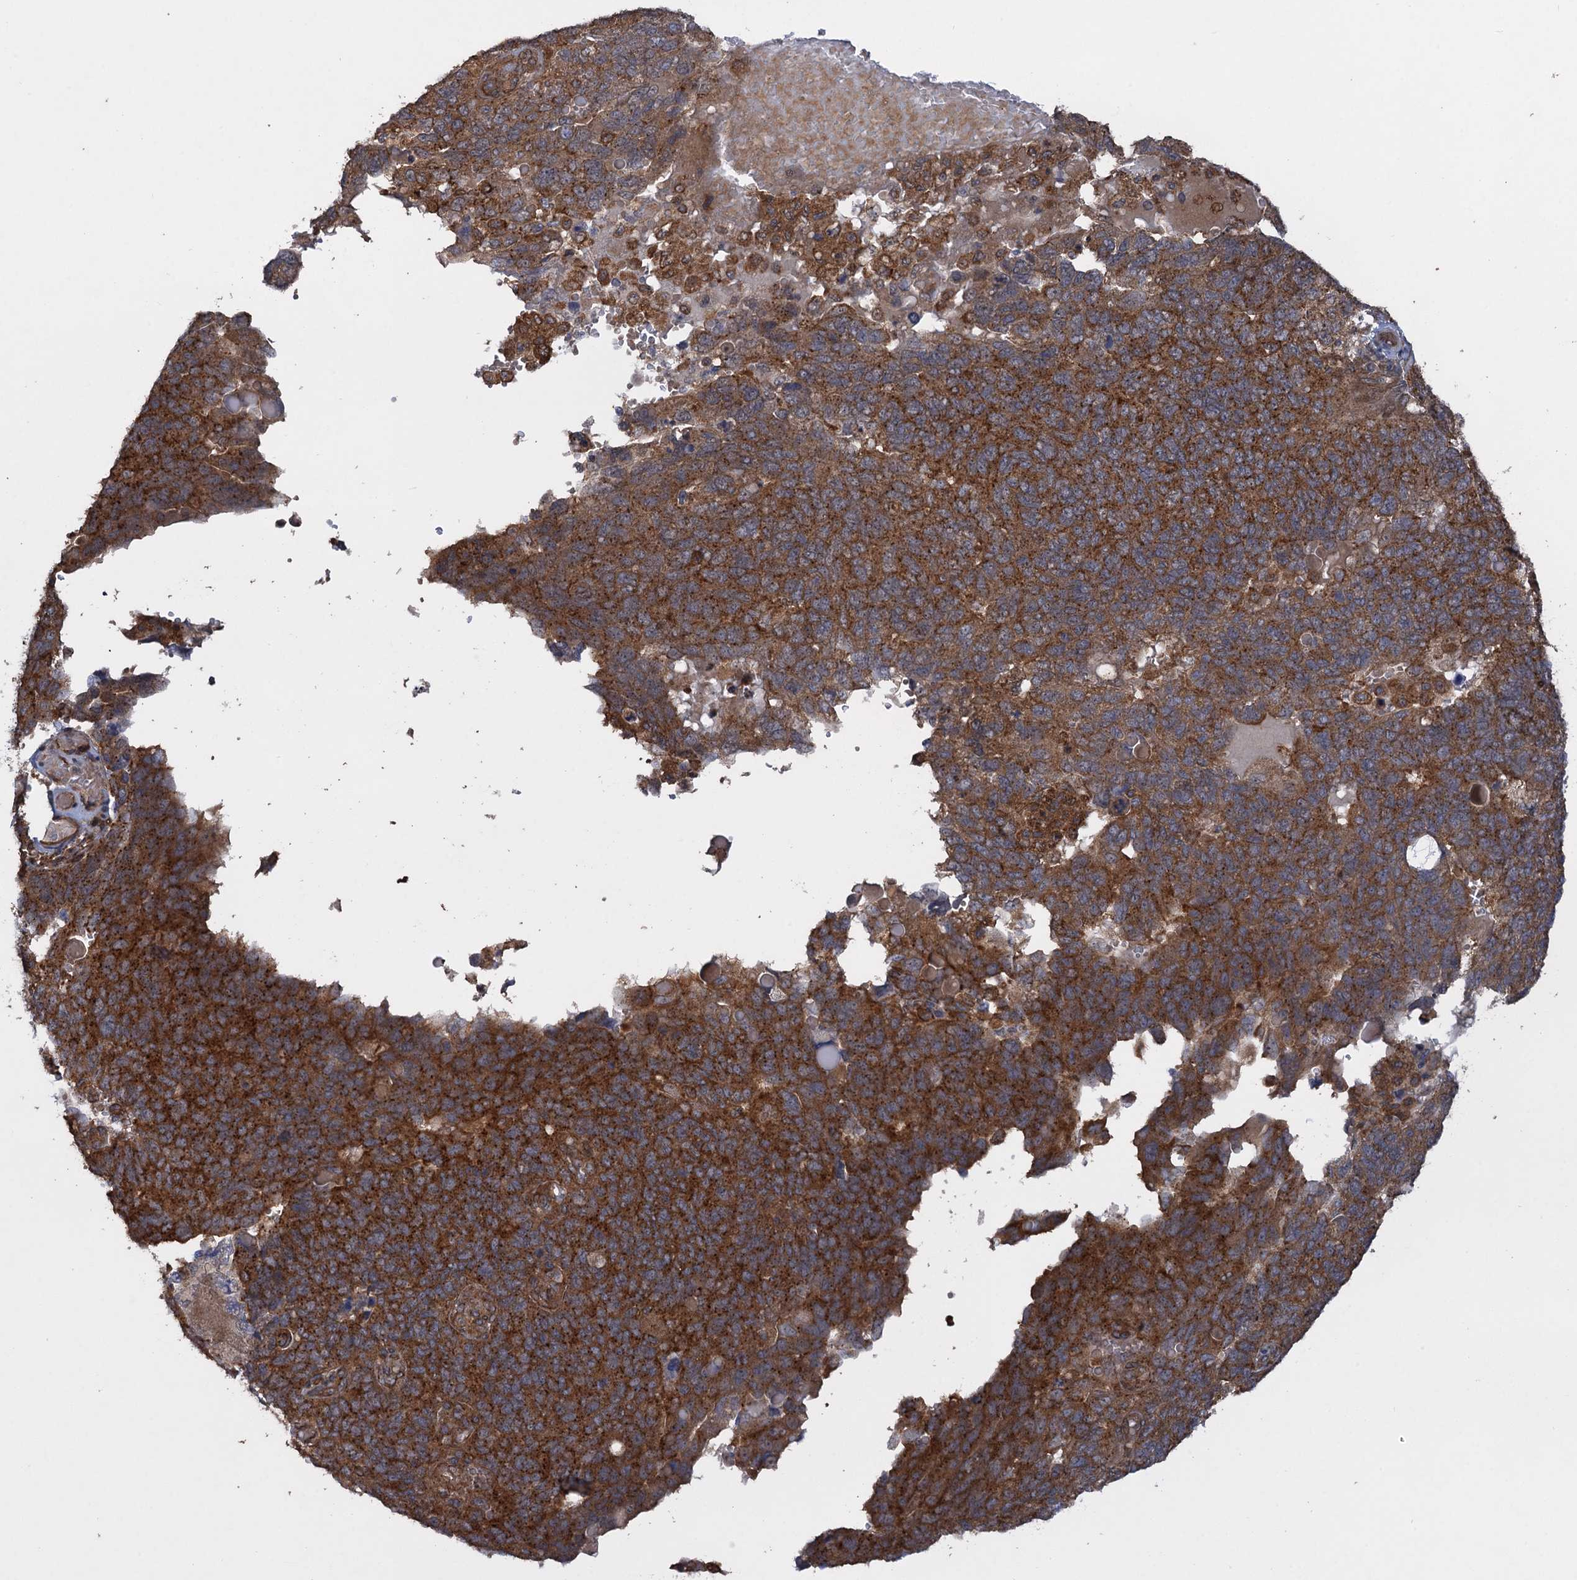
{"staining": {"intensity": "strong", "quantity": ">75%", "location": "cytoplasmic/membranous"}, "tissue": "endometrial cancer", "cell_type": "Tumor cells", "image_type": "cancer", "snomed": [{"axis": "morphology", "description": "Adenocarcinoma, NOS"}, {"axis": "topography", "description": "Endometrium"}], "caption": "A photomicrograph of human adenocarcinoma (endometrial) stained for a protein displays strong cytoplasmic/membranous brown staining in tumor cells. (Stains: DAB in brown, nuclei in blue, Microscopy: brightfield microscopy at high magnification).", "gene": "HAUS1", "patient": {"sex": "female", "age": 66}}